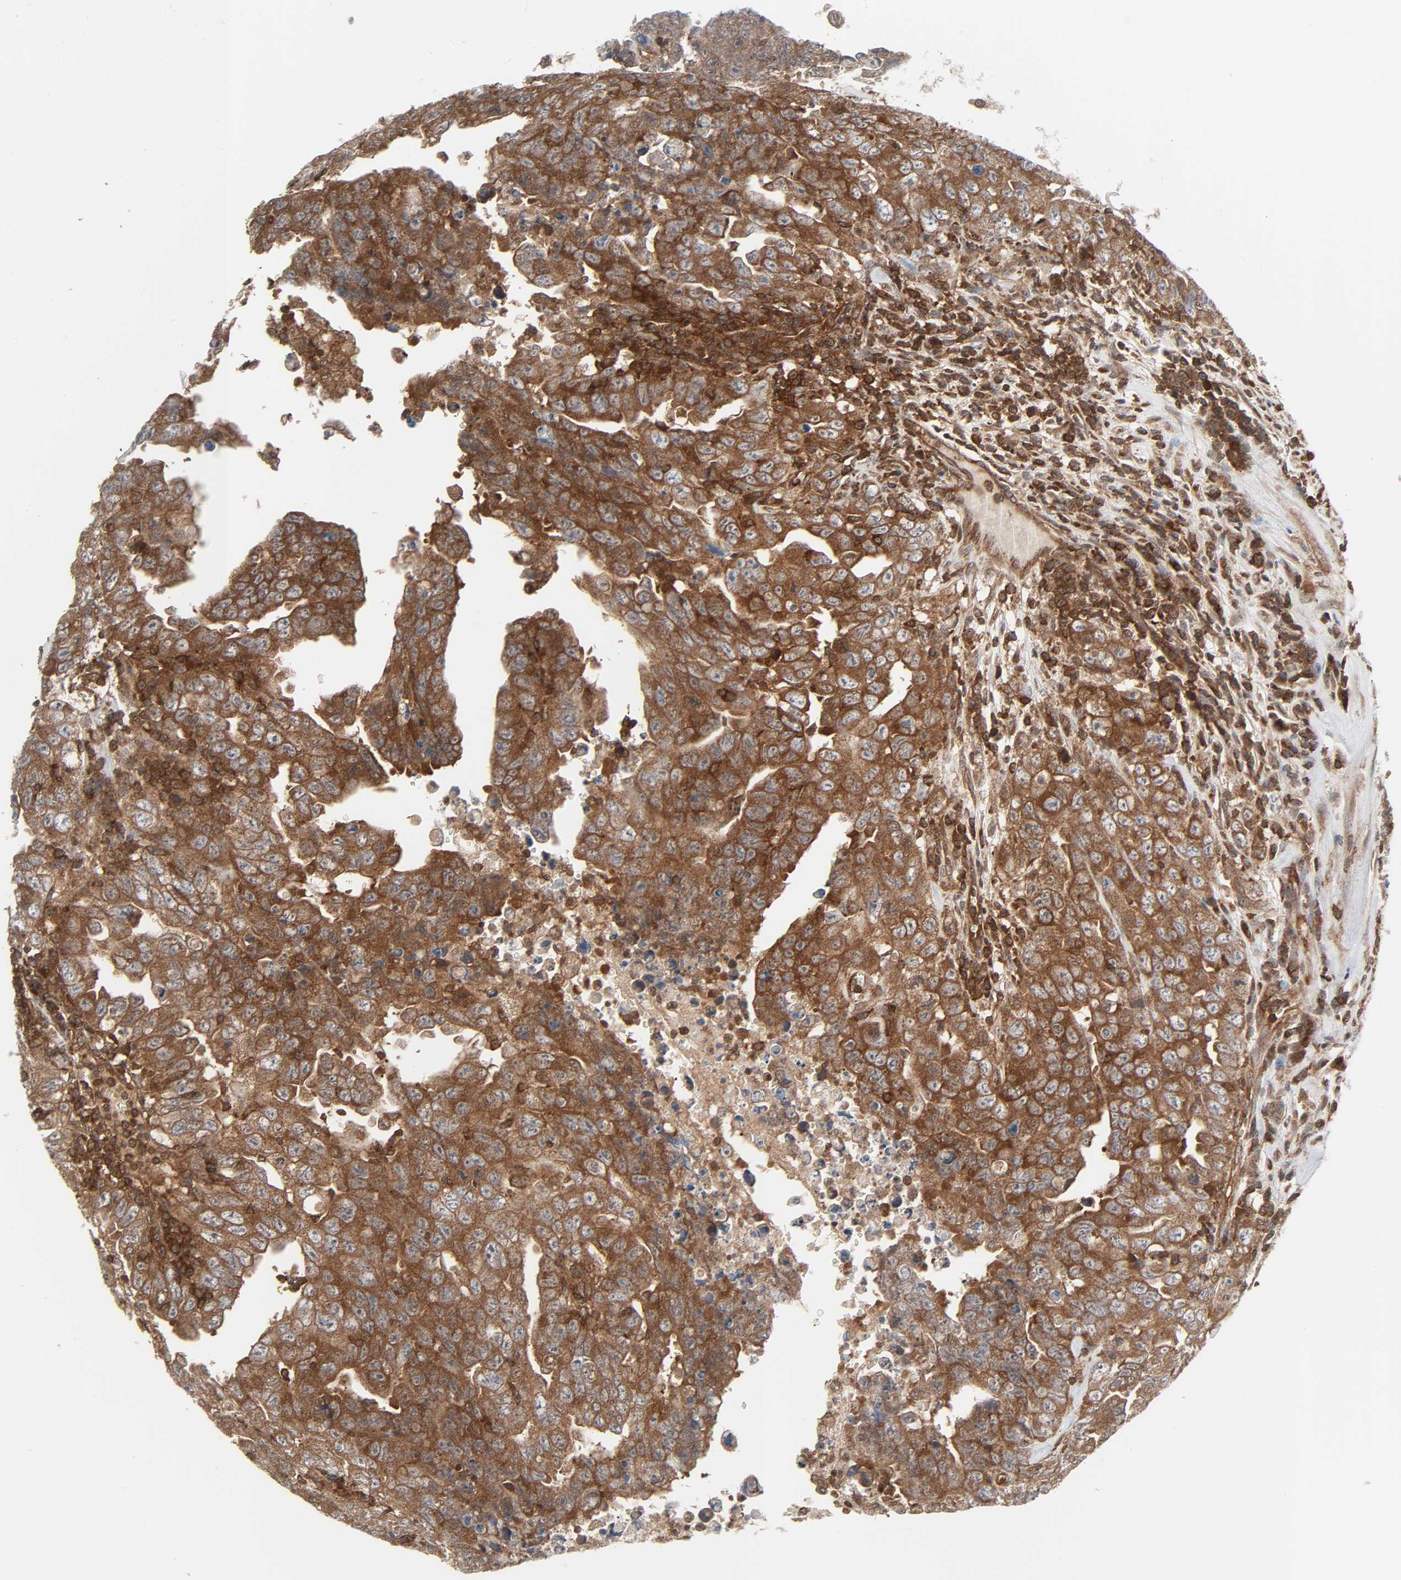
{"staining": {"intensity": "moderate", "quantity": ">75%", "location": "cytoplasmic/membranous"}, "tissue": "testis cancer", "cell_type": "Tumor cells", "image_type": "cancer", "snomed": [{"axis": "morphology", "description": "Carcinoma, Embryonal, NOS"}, {"axis": "topography", "description": "Testis"}], "caption": "A brown stain shows moderate cytoplasmic/membranous expression of a protein in human testis cancer (embryonal carcinoma) tumor cells.", "gene": "GSK3A", "patient": {"sex": "male", "age": 28}}